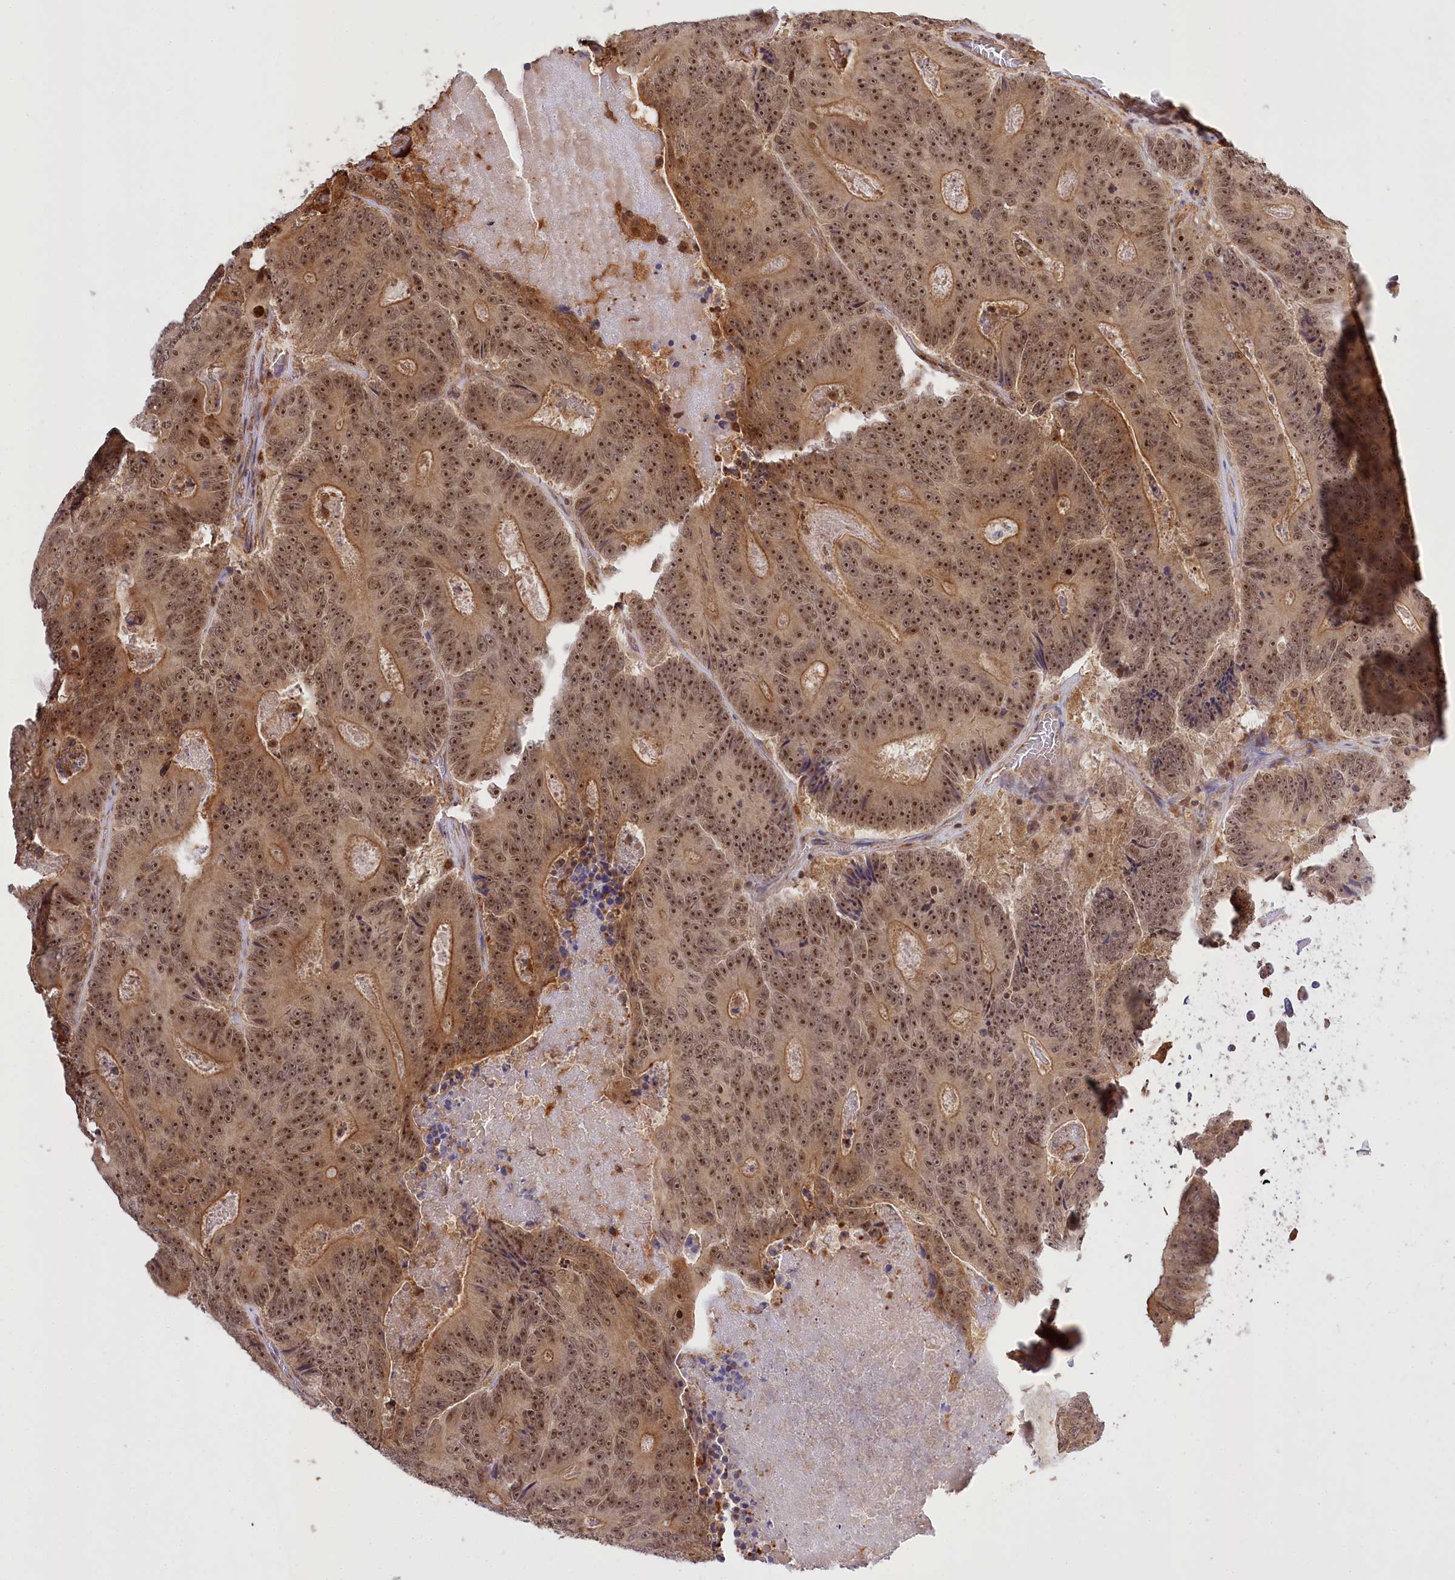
{"staining": {"intensity": "moderate", "quantity": ">75%", "location": "cytoplasmic/membranous,nuclear"}, "tissue": "colorectal cancer", "cell_type": "Tumor cells", "image_type": "cancer", "snomed": [{"axis": "morphology", "description": "Adenocarcinoma, NOS"}, {"axis": "topography", "description": "Colon"}], "caption": "An image of colorectal cancer stained for a protein exhibits moderate cytoplasmic/membranous and nuclear brown staining in tumor cells. (DAB IHC with brightfield microscopy, high magnification).", "gene": "SERGEF", "patient": {"sex": "male", "age": 83}}